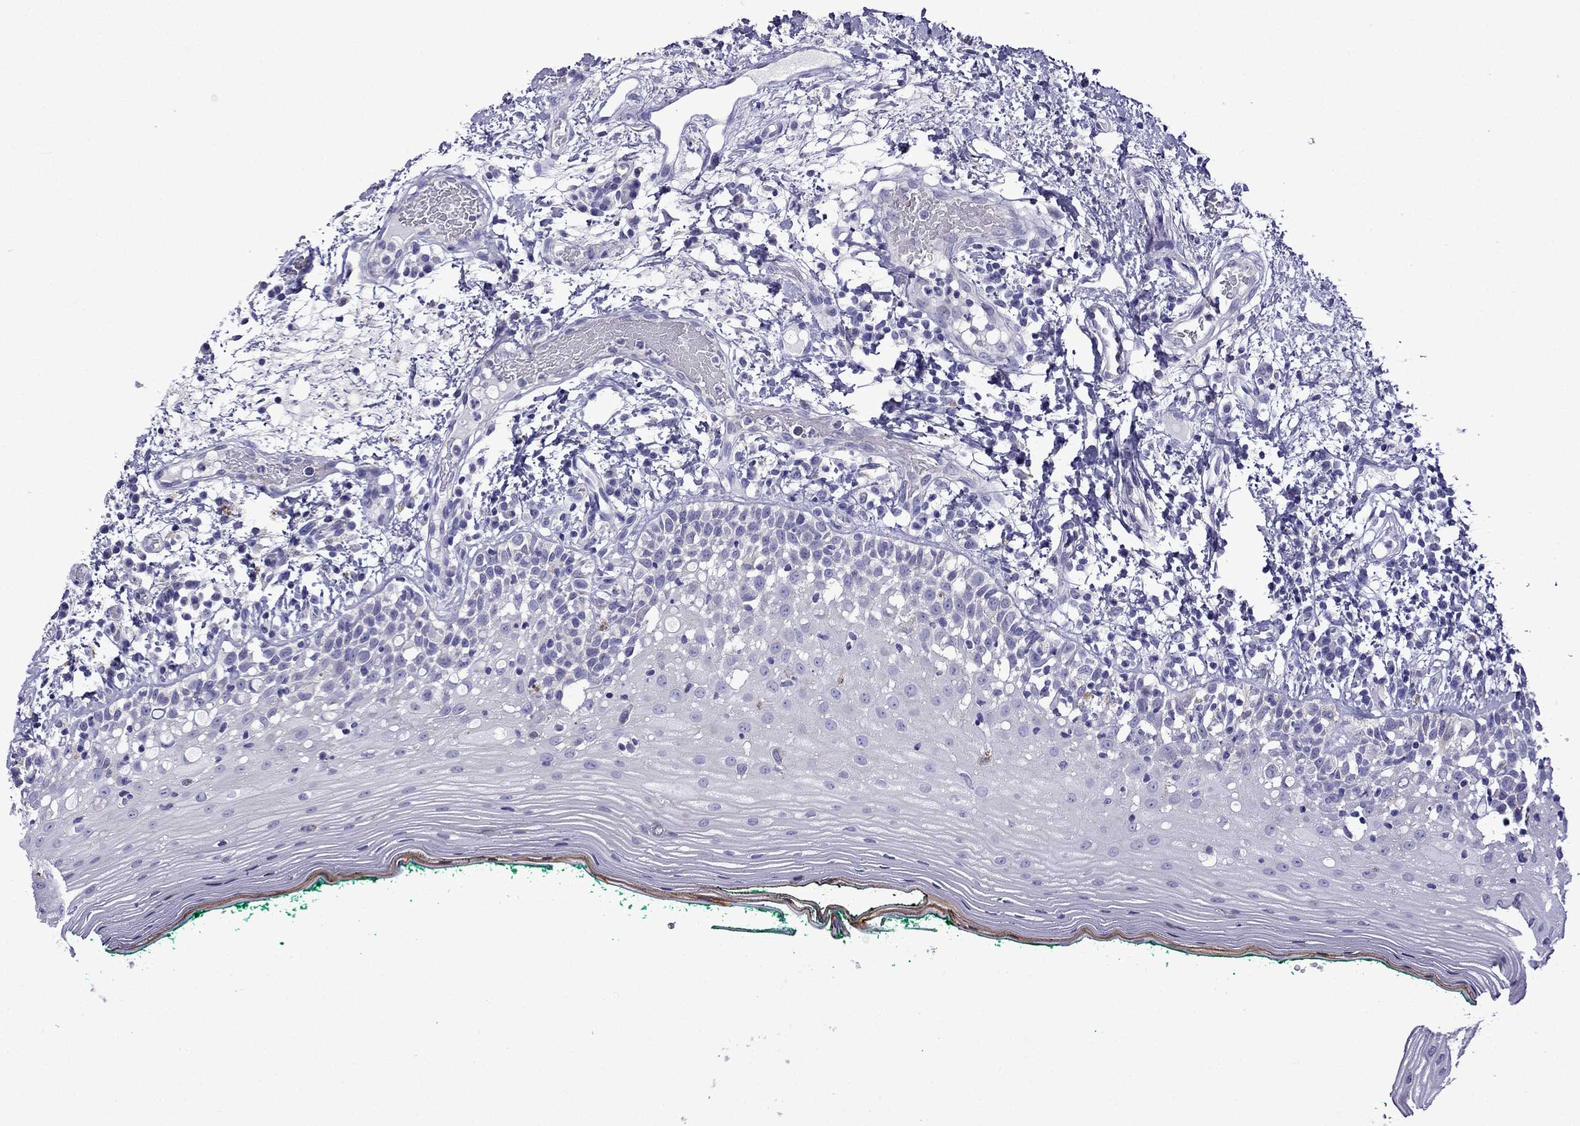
{"staining": {"intensity": "negative", "quantity": "none", "location": "none"}, "tissue": "oral mucosa", "cell_type": "Squamous epithelial cells", "image_type": "normal", "snomed": [{"axis": "morphology", "description": "Normal tissue, NOS"}, {"axis": "topography", "description": "Oral tissue"}], "caption": "Squamous epithelial cells show no significant positivity in unremarkable oral mucosa.", "gene": "TDRD1", "patient": {"sex": "female", "age": 83}}